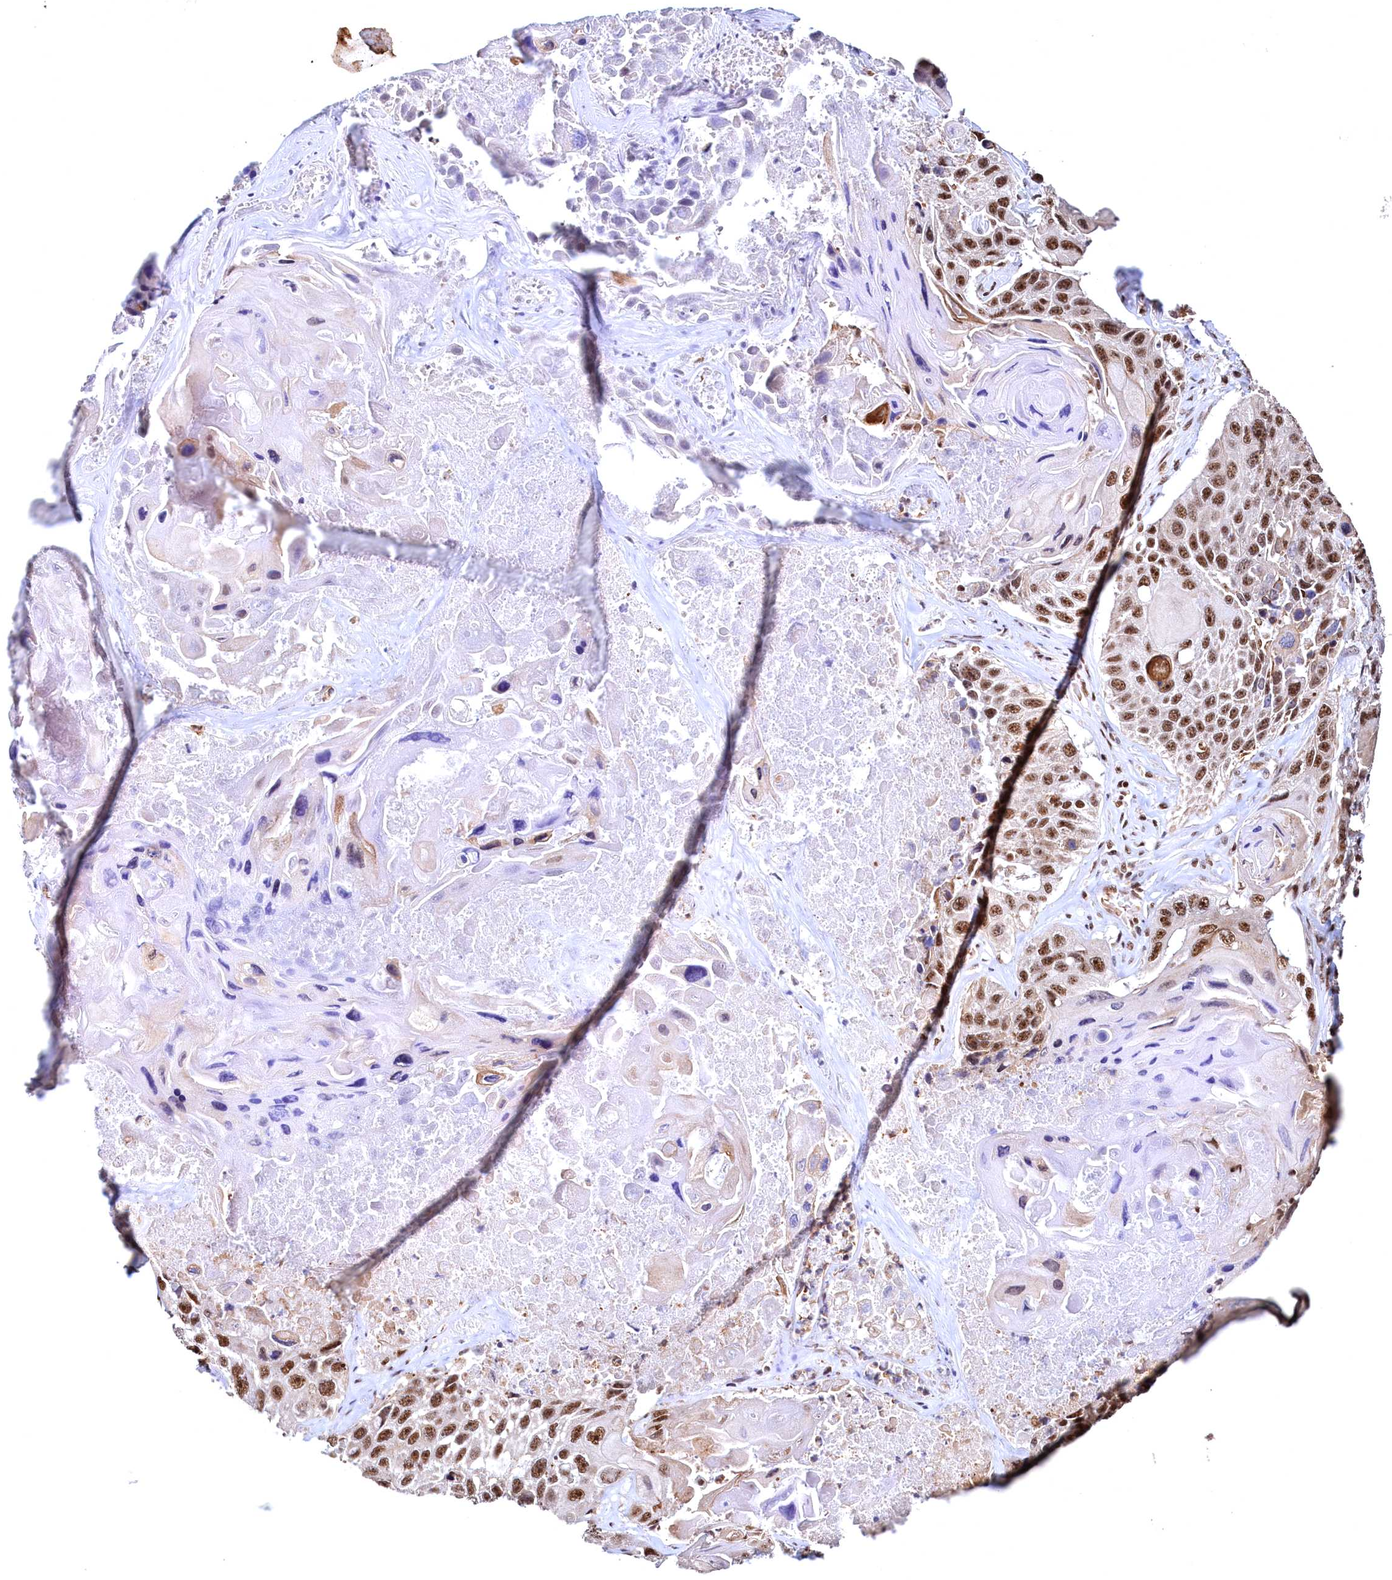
{"staining": {"intensity": "strong", "quantity": ">75%", "location": "nuclear"}, "tissue": "lung cancer", "cell_type": "Tumor cells", "image_type": "cancer", "snomed": [{"axis": "morphology", "description": "Squamous cell carcinoma, NOS"}, {"axis": "topography", "description": "Lung"}], "caption": "Human lung squamous cell carcinoma stained with a brown dye exhibits strong nuclear positive positivity in approximately >75% of tumor cells.", "gene": "RSRC2", "patient": {"sex": "male", "age": 61}}